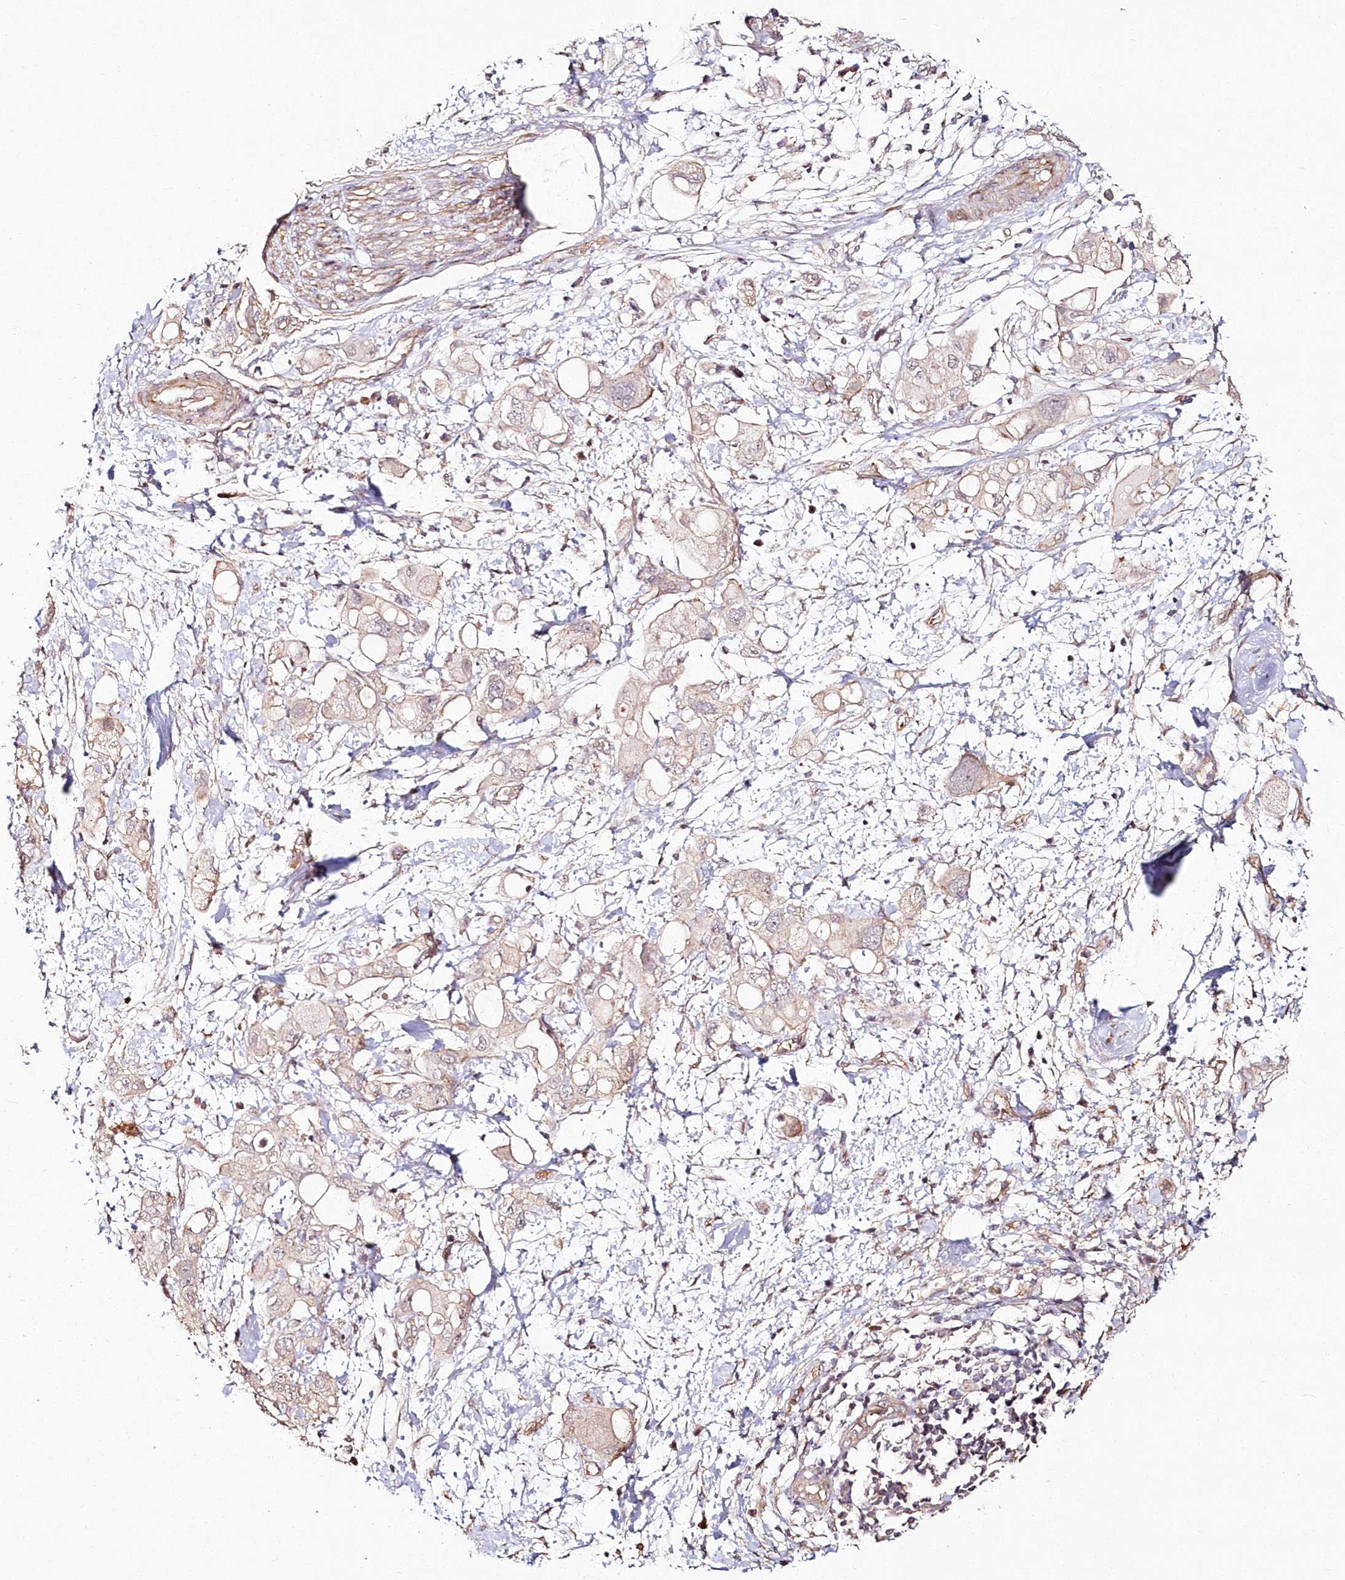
{"staining": {"intensity": "weak", "quantity": ">75%", "location": "cytoplasmic/membranous"}, "tissue": "pancreatic cancer", "cell_type": "Tumor cells", "image_type": "cancer", "snomed": [{"axis": "morphology", "description": "Adenocarcinoma, NOS"}, {"axis": "topography", "description": "Pancreas"}], "caption": "IHC micrograph of human adenocarcinoma (pancreatic) stained for a protein (brown), which exhibits low levels of weak cytoplasmic/membranous expression in approximately >75% of tumor cells.", "gene": "HYCC2", "patient": {"sex": "female", "age": 56}}